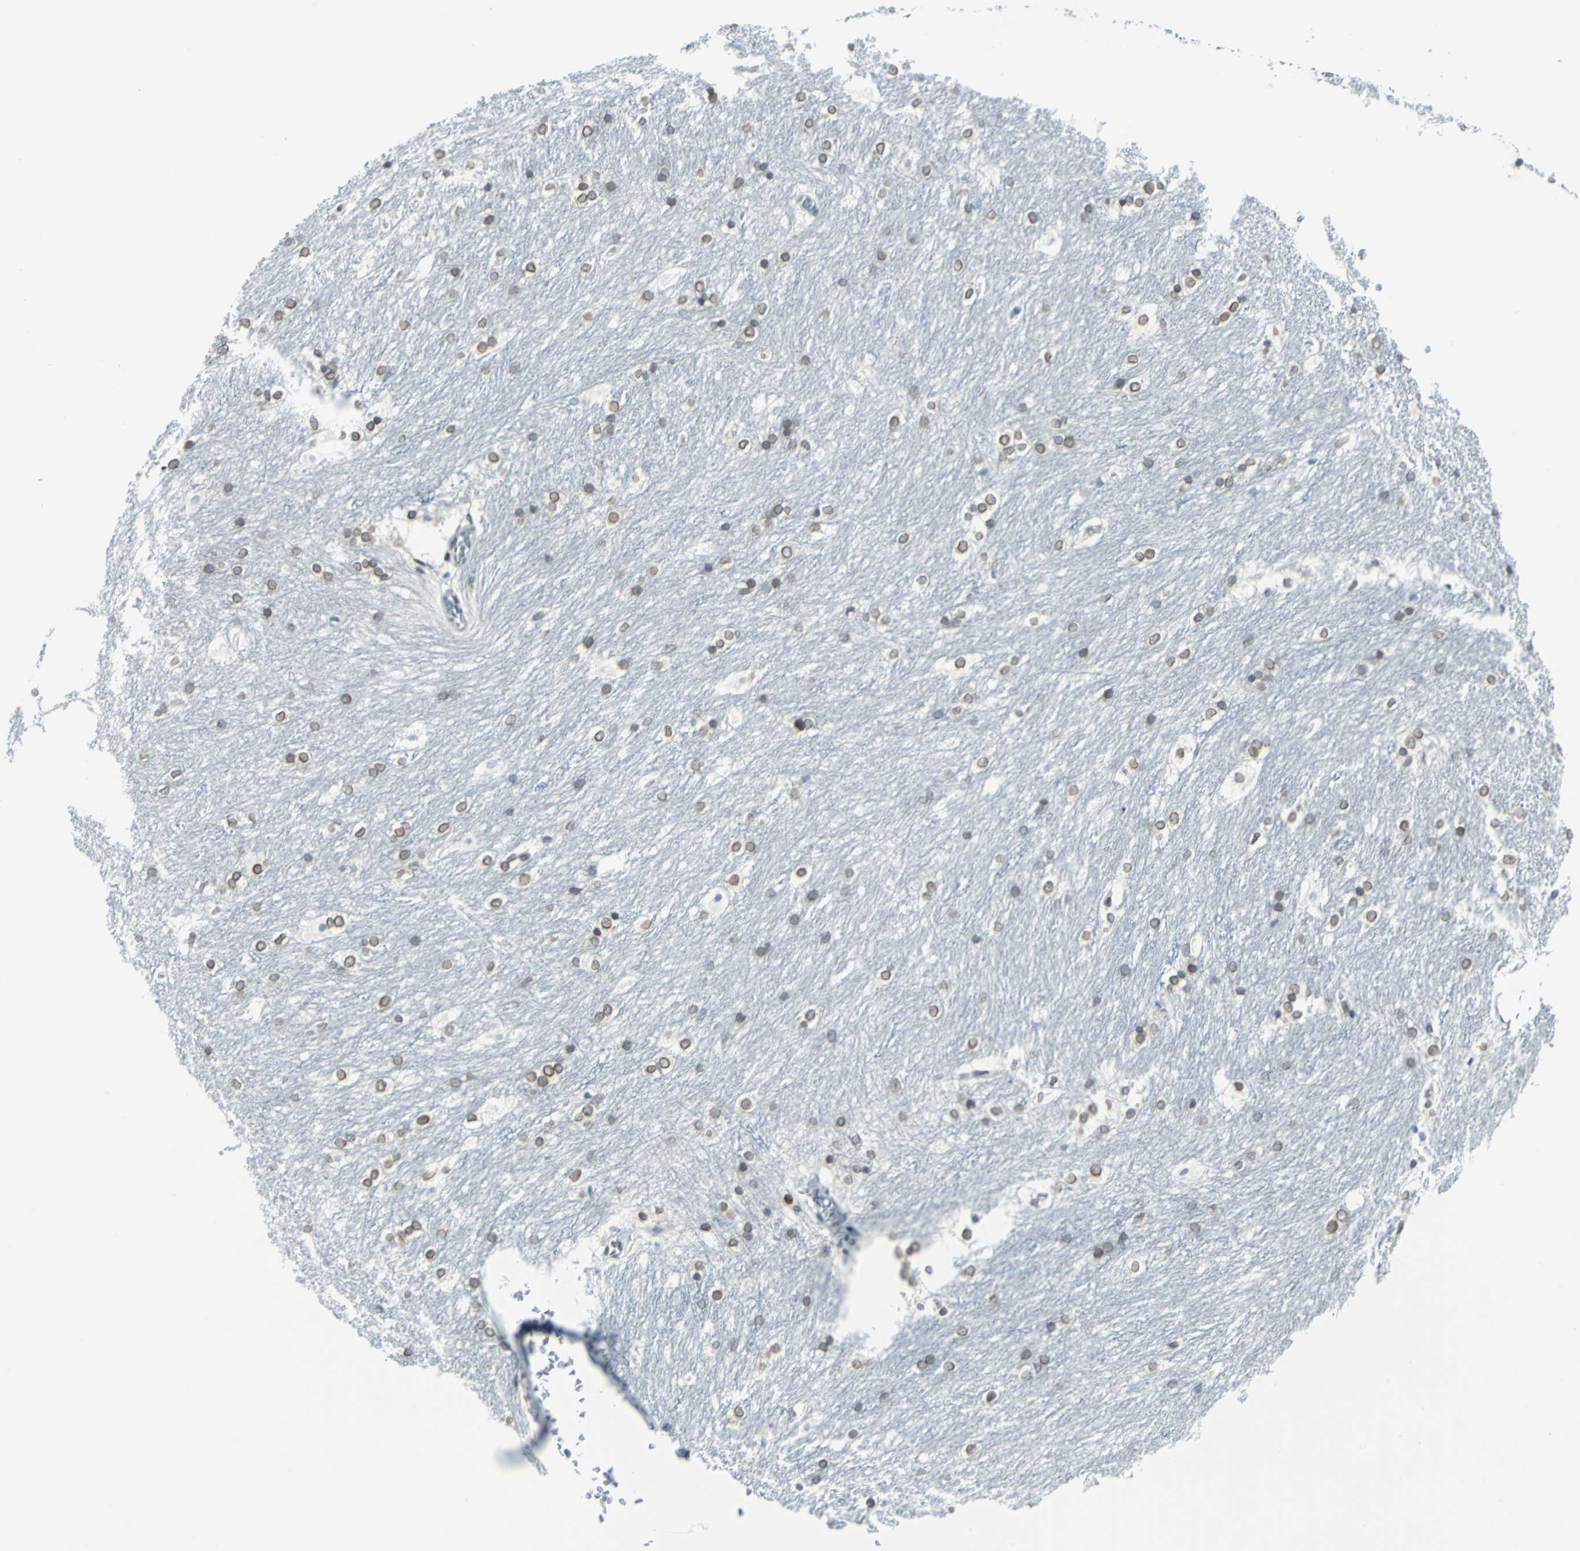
{"staining": {"intensity": "weak", "quantity": ">75%", "location": "cytoplasmic/membranous,nuclear"}, "tissue": "caudate", "cell_type": "Glial cells", "image_type": "normal", "snomed": [{"axis": "morphology", "description": "Normal tissue, NOS"}, {"axis": "topography", "description": "Lateral ventricle wall"}], "caption": "Caudate stained with immunohistochemistry displays weak cytoplasmic/membranous,nuclear positivity in approximately >75% of glial cells. (IHC, brightfield microscopy, high magnification).", "gene": "SNUPN", "patient": {"sex": "female", "age": 19}}